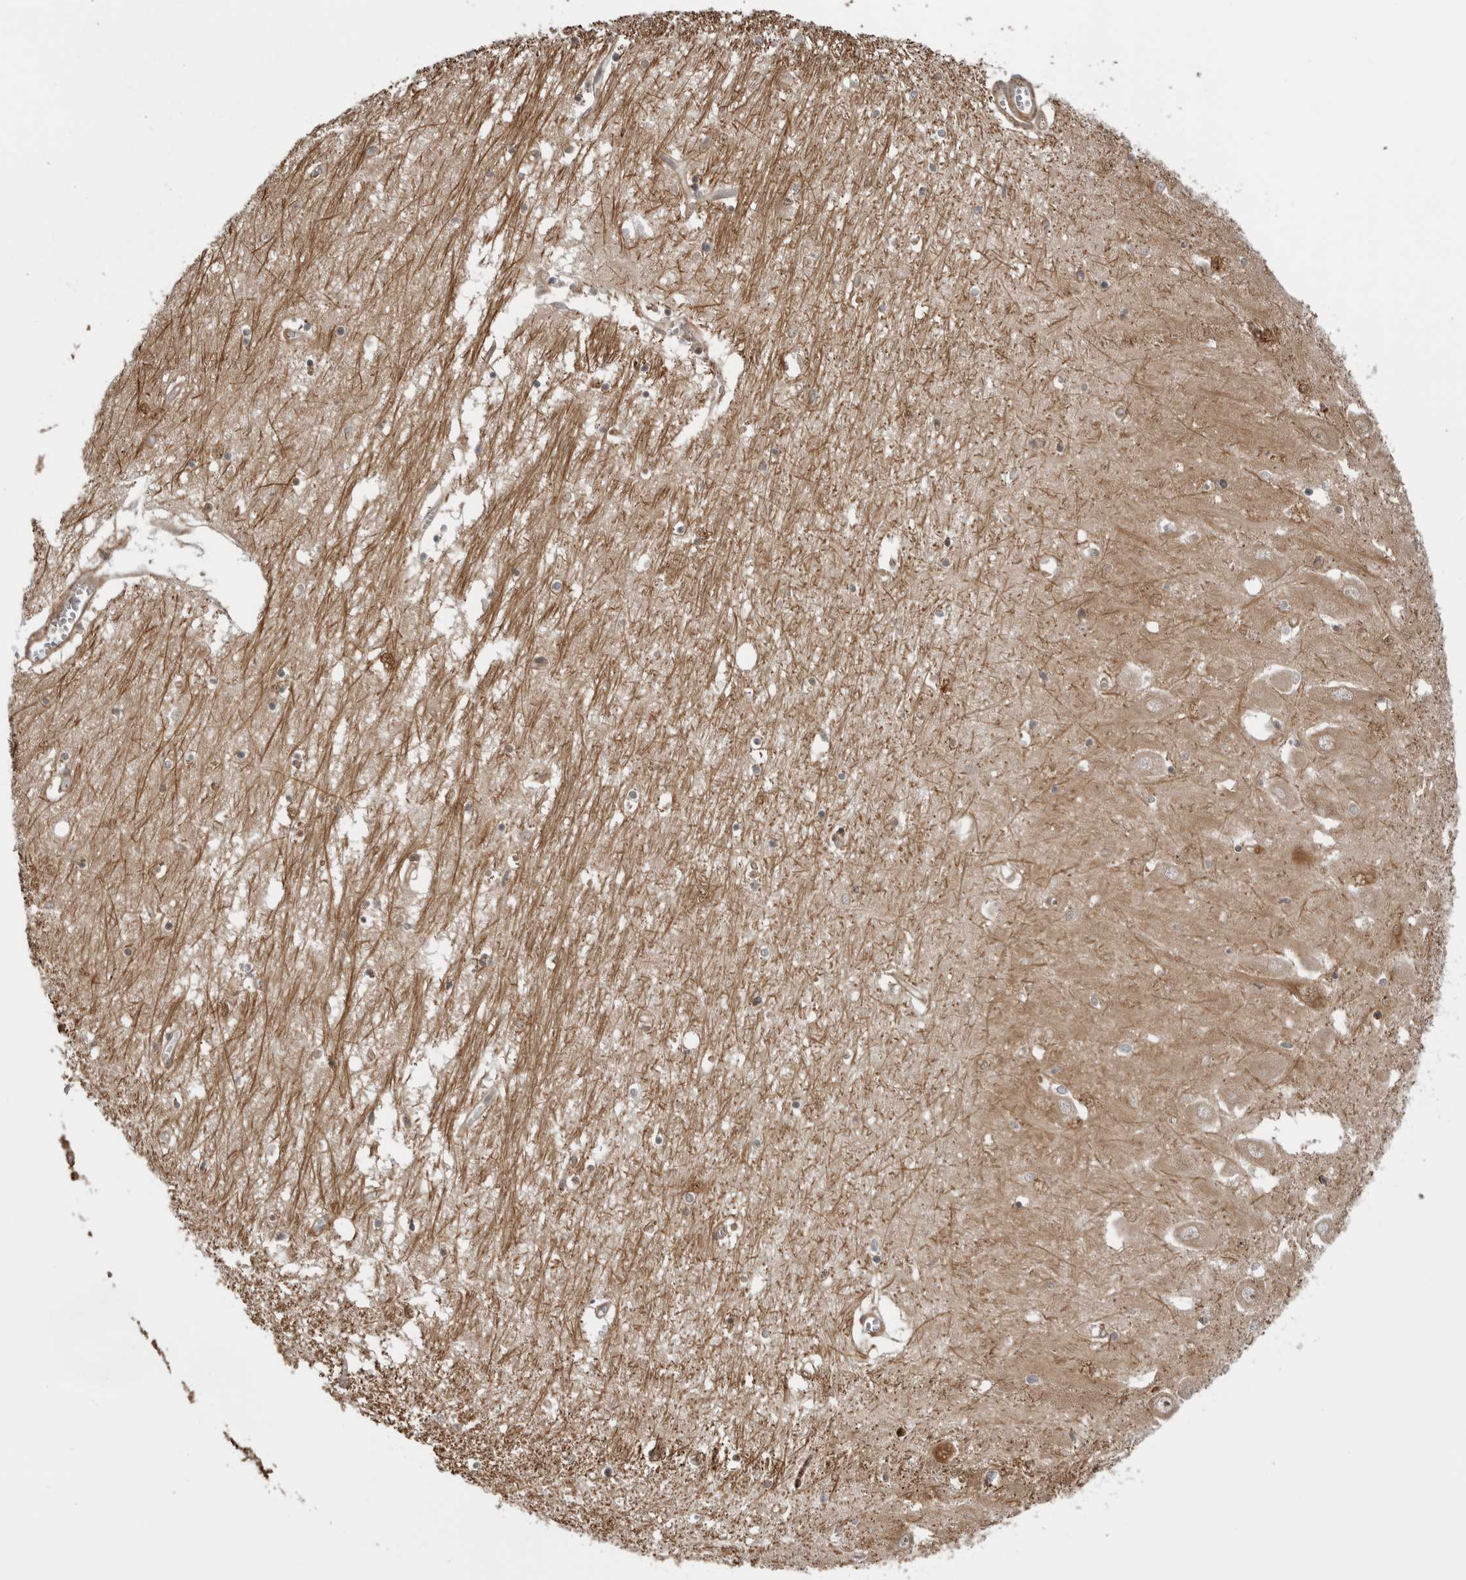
{"staining": {"intensity": "negative", "quantity": "none", "location": "none"}, "tissue": "hippocampus", "cell_type": "Glial cells", "image_type": "normal", "snomed": [{"axis": "morphology", "description": "Normal tissue, NOS"}, {"axis": "topography", "description": "Hippocampus"}], "caption": "High power microscopy image of an immunohistochemistry (IHC) image of unremarkable hippocampus, revealing no significant positivity in glial cells.", "gene": "LRRC45", "patient": {"sex": "male", "age": 70}}